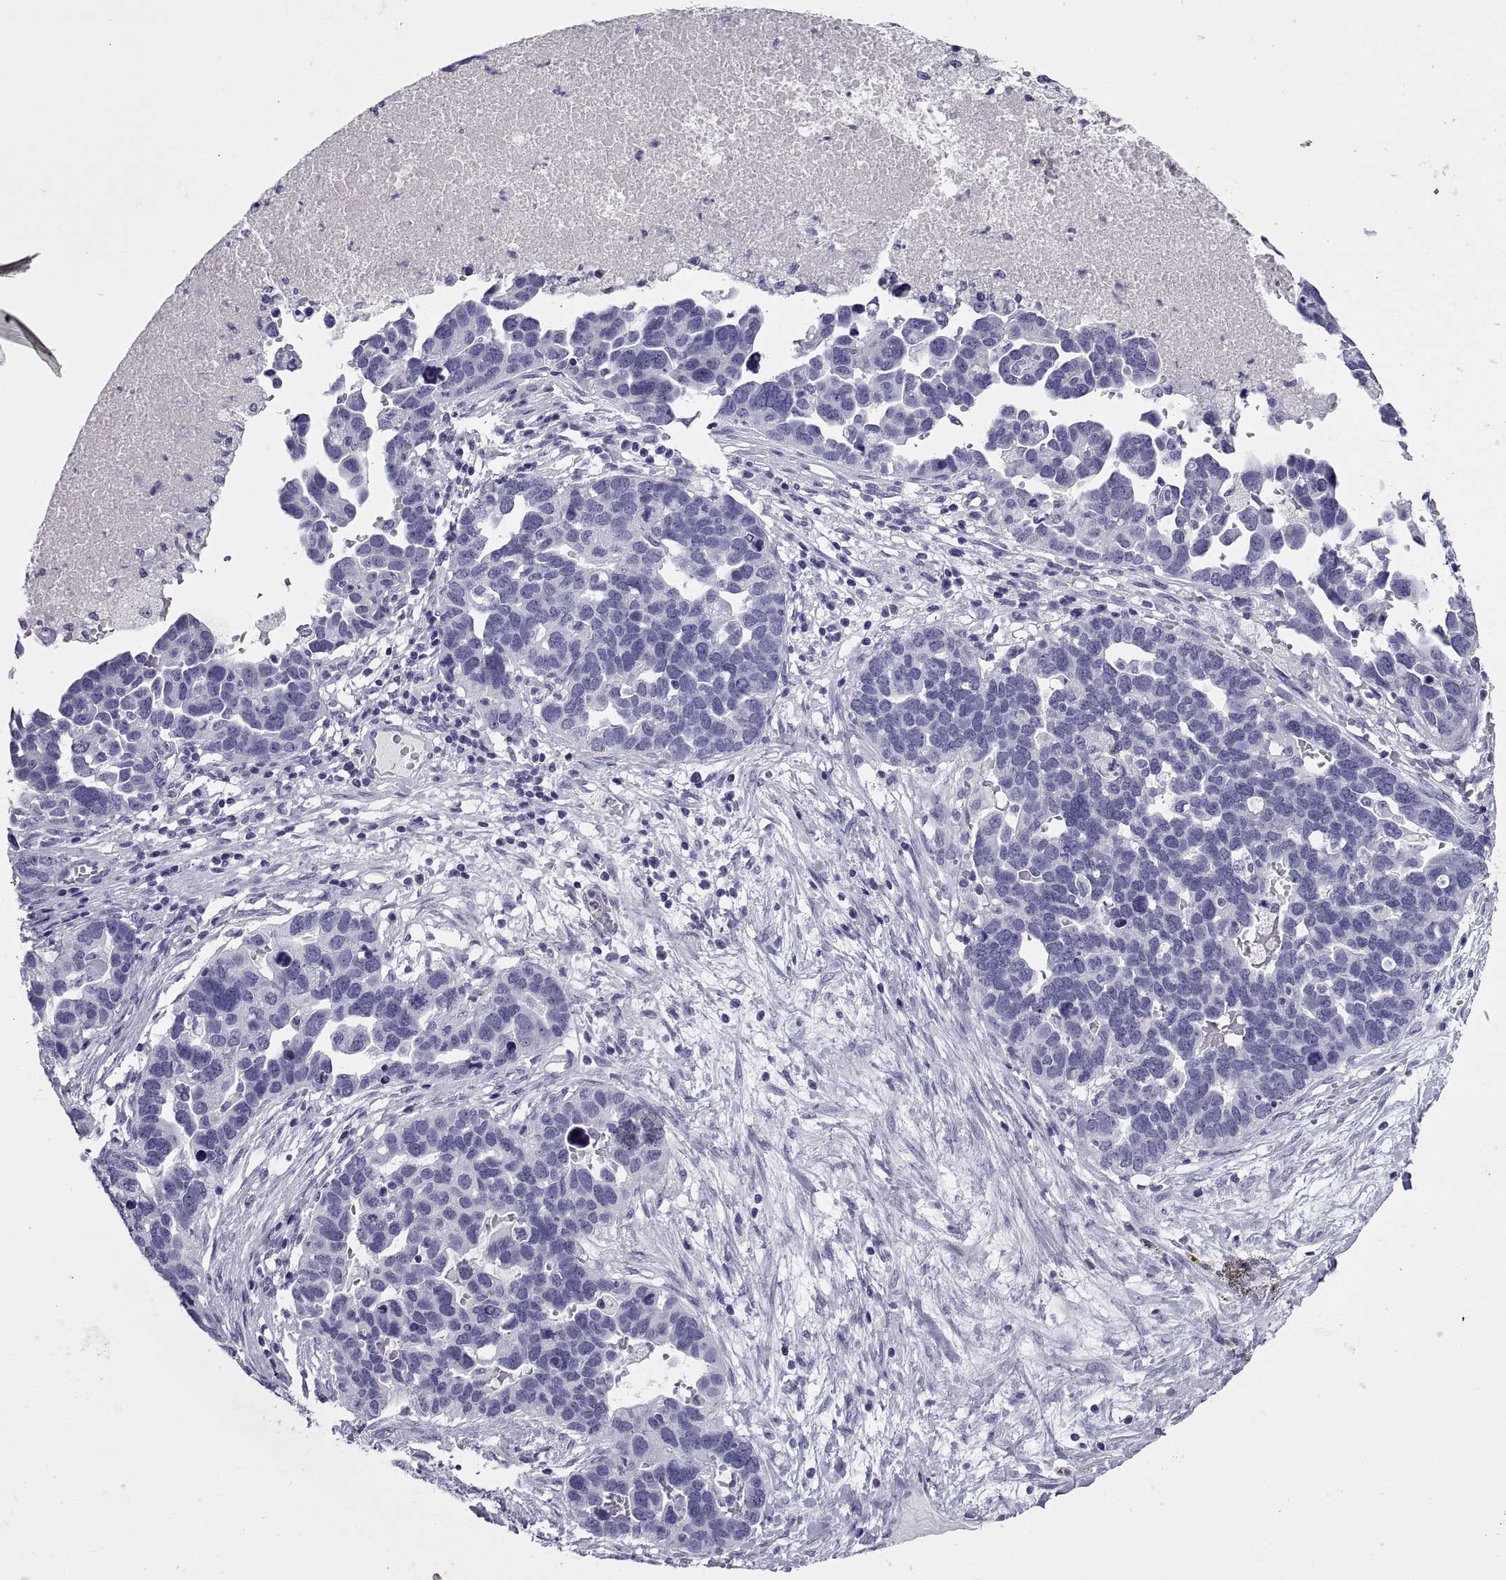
{"staining": {"intensity": "negative", "quantity": "none", "location": "none"}, "tissue": "ovarian cancer", "cell_type": "Tumor cells", "image_type": "cancer", "snomed": [{"axis": "morphology", "description": "Cystadenocarcinoma, serous, NOS"}, {"axis": "topography", "description": "Ovary"}], "caption": "DAB (3,3'-diaminobenzidine) immunohistochemical staining of human ovarian cancer exhibits no significant staining in tumor cells.", "gene": "RGS20", "patient": {"sex": "female", "age": 54}}